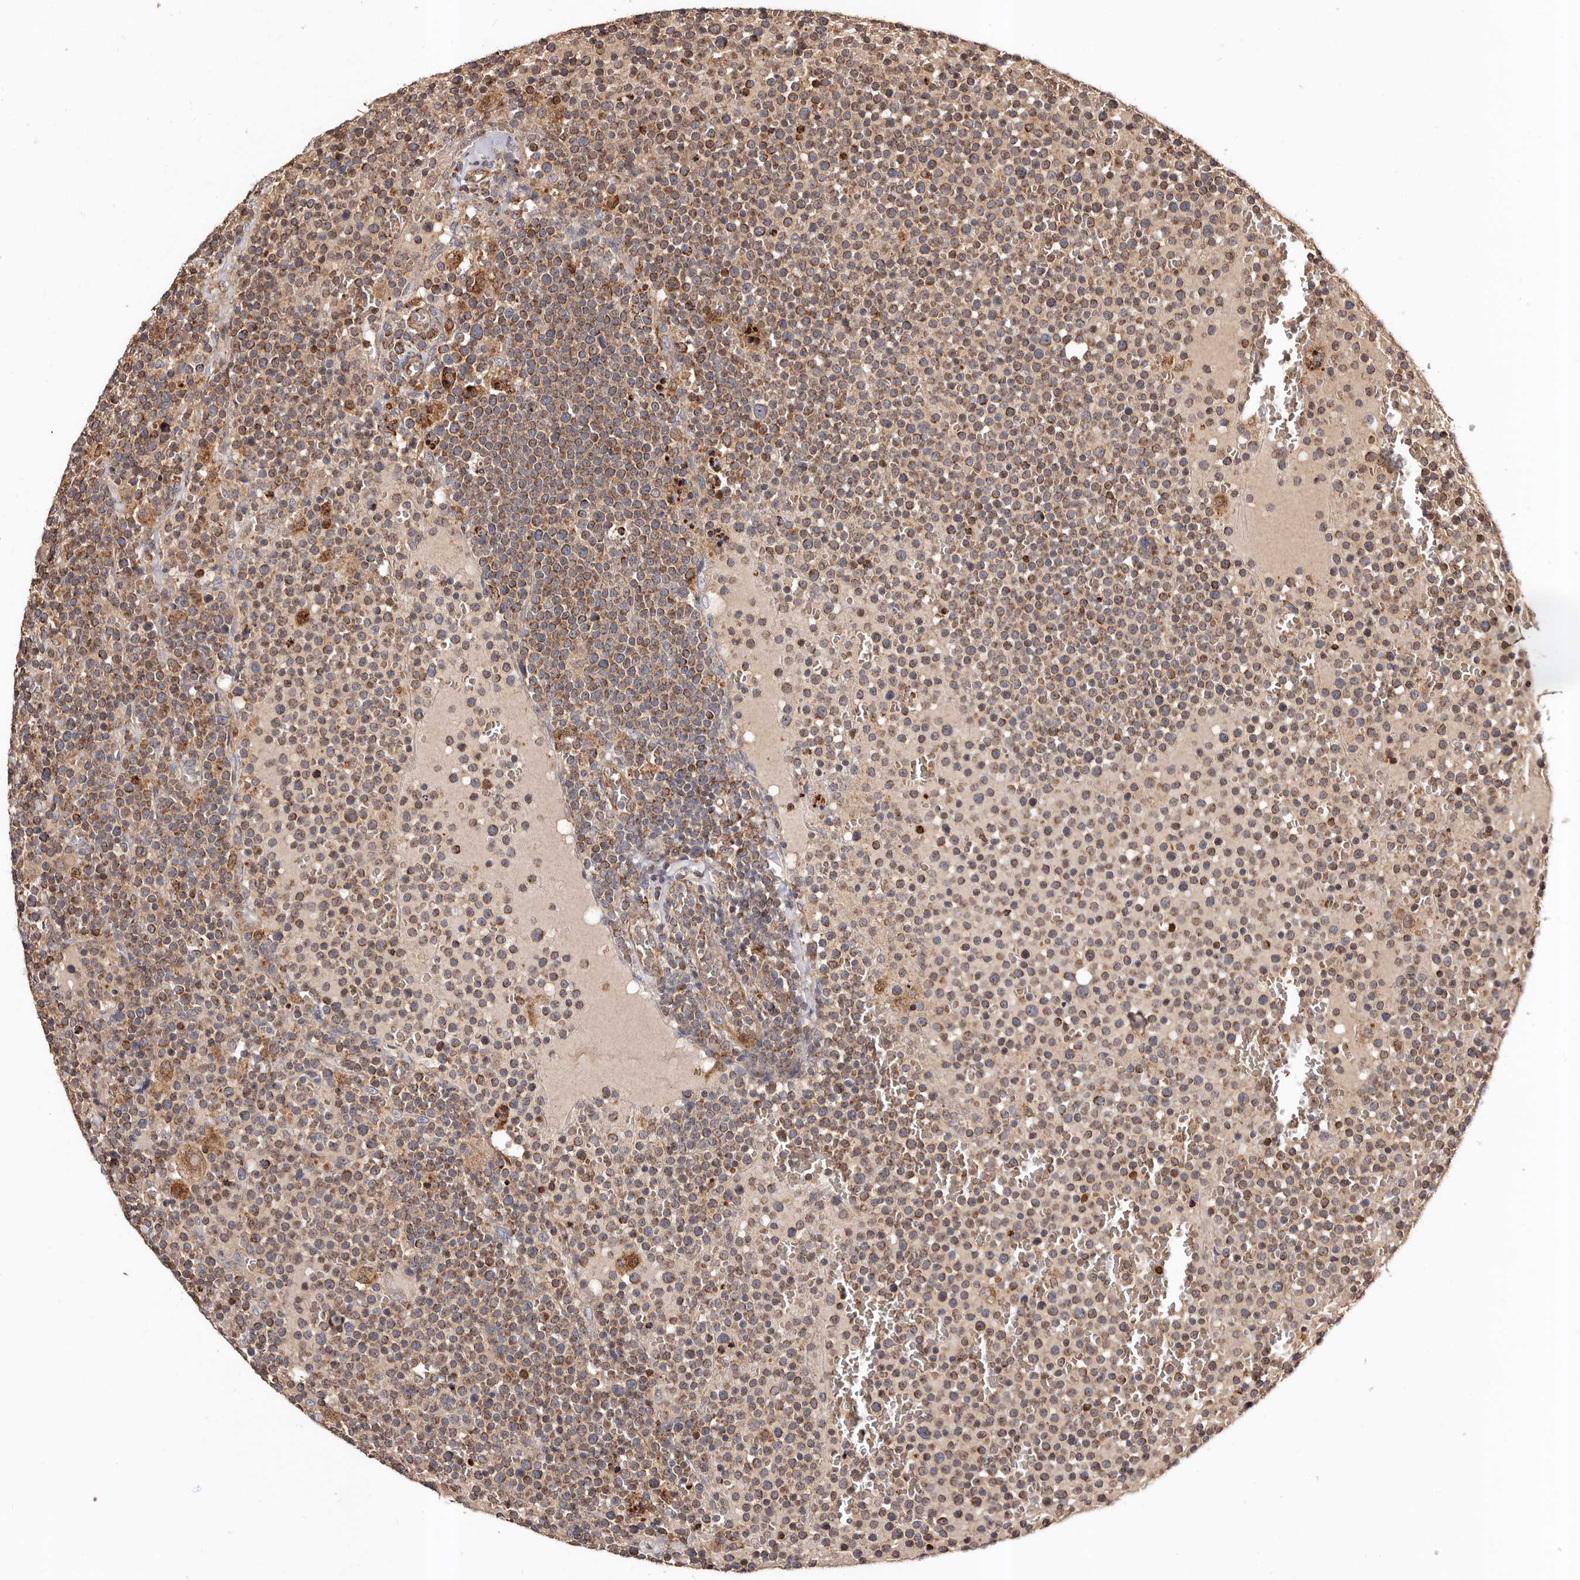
{"staining": {"intensity": "moderate", "quantity": ">75%", "location": "cytoplasmic/membranous"}, "tissue": "lymphoma", "cell_type": "Tumor cells", "image_type": "cancer", "snomed": [{"axis": "morphology", "description": "Malignant lymphoma, non-Hodgkin's type, High grade"}, {"axis": "topography", "description": "Lymph node"}], "caption": "Moderate cytoplasmic/membranous protein staining is identified in about >75% of tumor cells in lymphoma.", "gene": "BAX", "patient": {"sex": "male", "age": 61}}